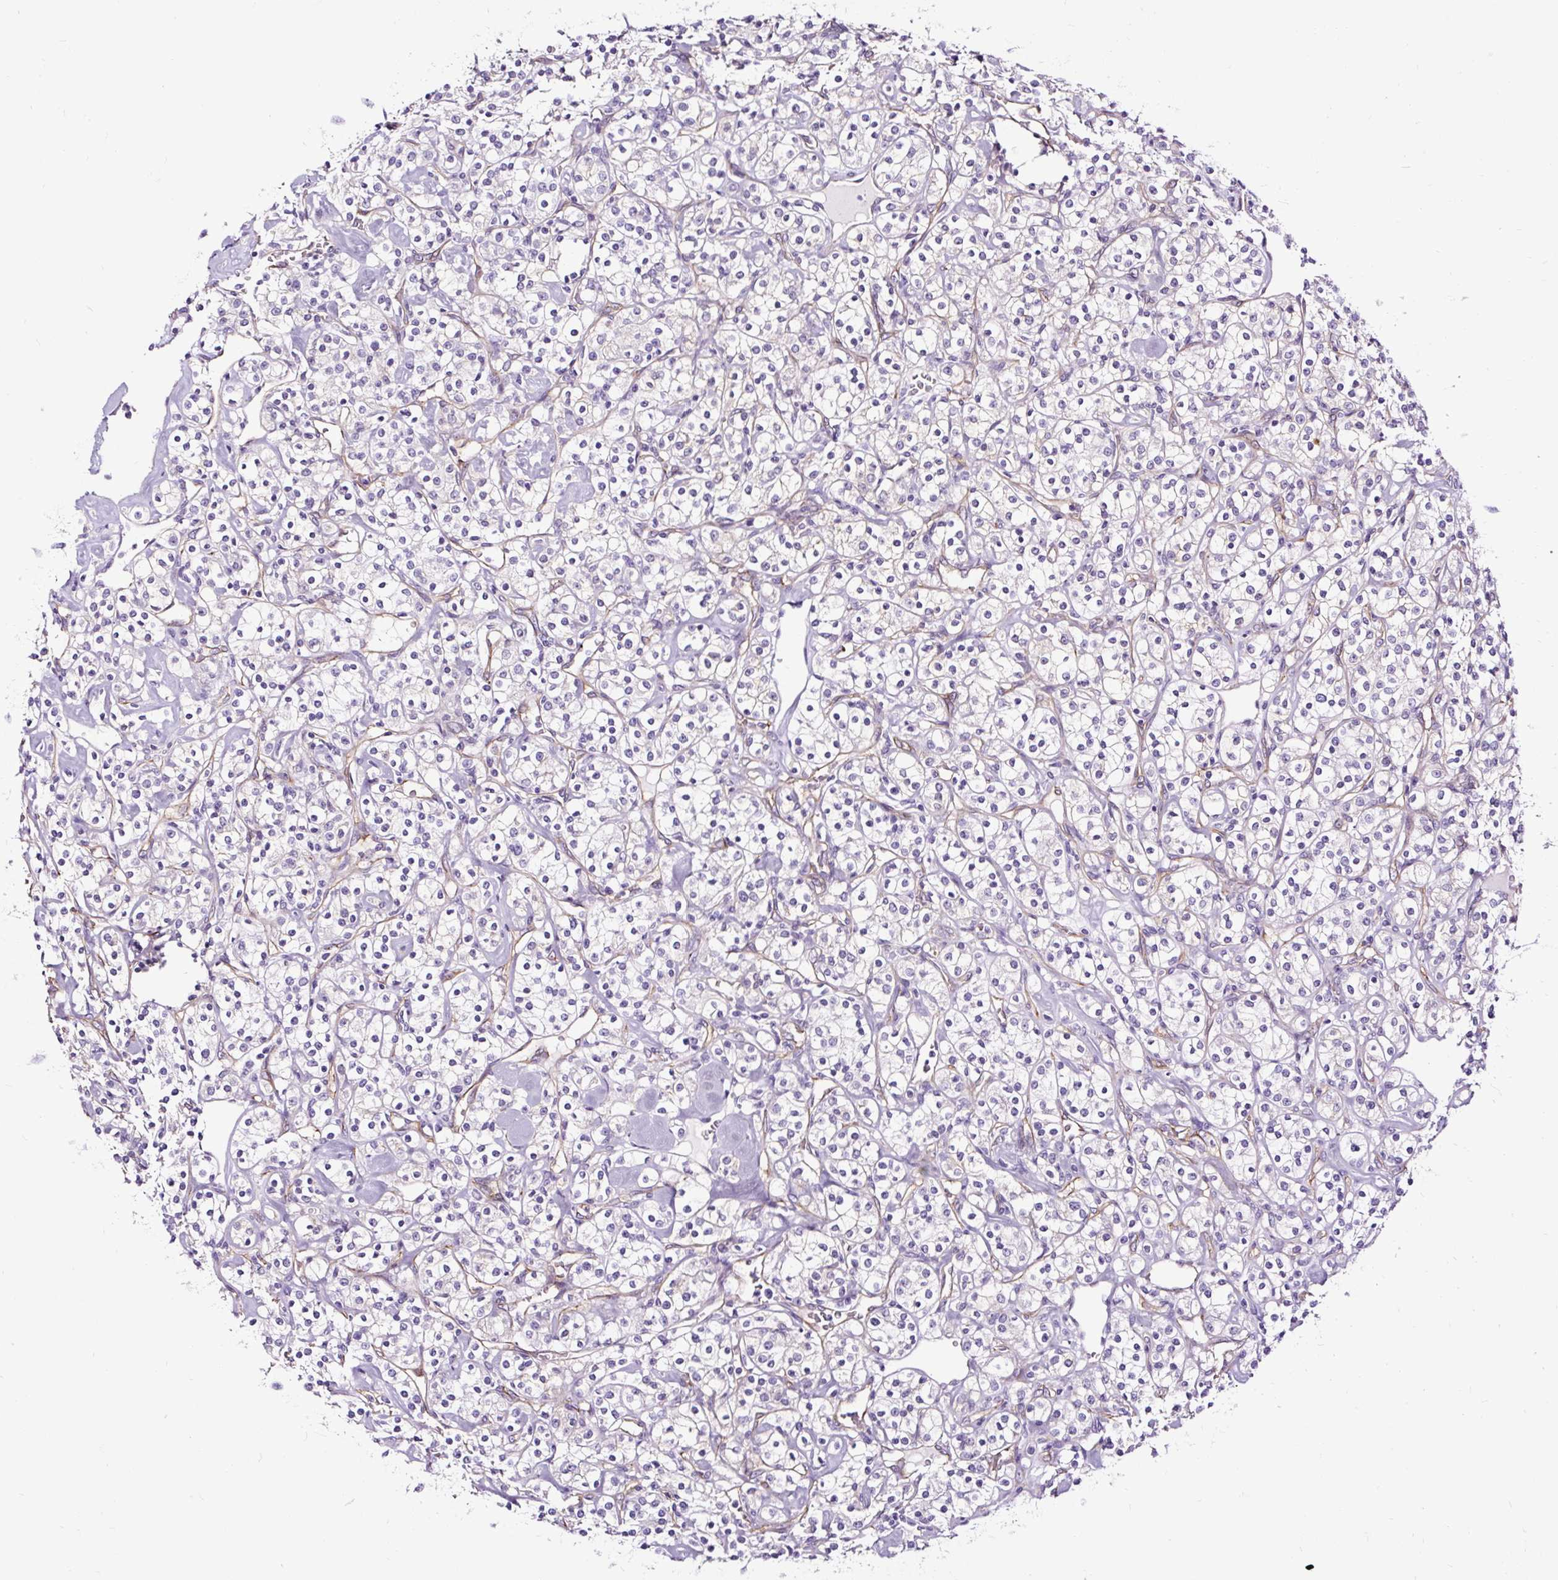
{"staining": {"intensity": "negative", "quantity": "none", "location": "none"}, "tissue": "renal cancer", "cell_type": "Tumor cells", "image_type": "cancer", "snomed": [{"axis": "morphology", "description": "Adenocarcinoma, NOS"}, {"axis": "topography", "description": "Kidney"}], "caption": "Protein analysis of renal cancer (adenocarcinoma) reveals no significant staining in tumor cells. Nuclei are stained in blue.", "gene": "SLC7A8", "patient": {"sex": "male", "age": 77}}